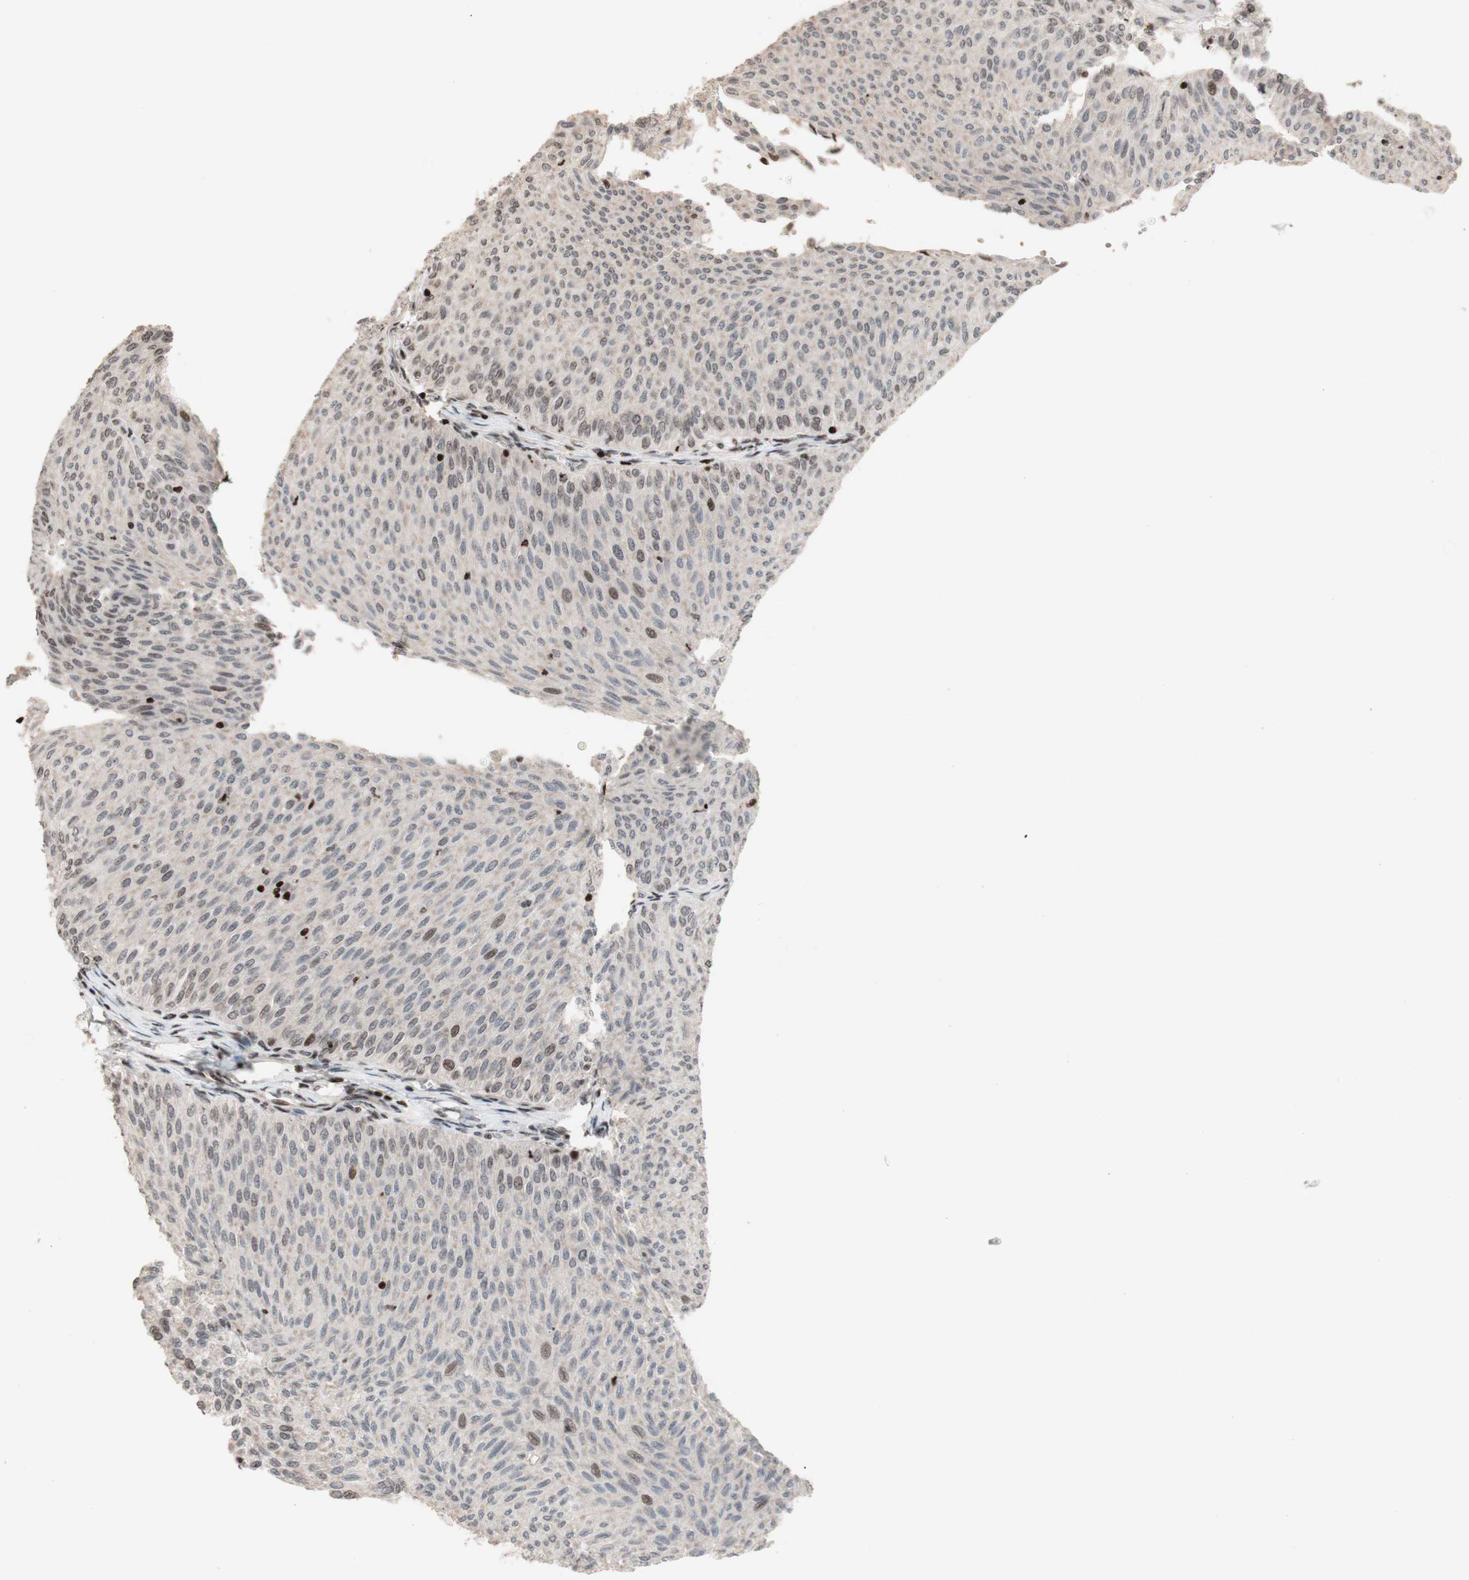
{"staining": {"intensity": "weak", "quantity": "<25%", "location": "nuclear"}, "tissue": "urothelial cancer", "cell_type": "Tumor cells", "image_type": "cancer", "snomed": [{"axis": "morphology", "description": "Urothelial carcinoma, Low grade"}, {"axis": "topography", "description": "Urinary bladder"}], "caption": "Photomicrograph shows no protein staining in tumor cells of low-grade urothelial carcinoma tissue. (Immunohistochemistry, brightfield microscopy, high magnification).", "gene": "POLA1", "patient": {"sex": "male", "age": 78}}